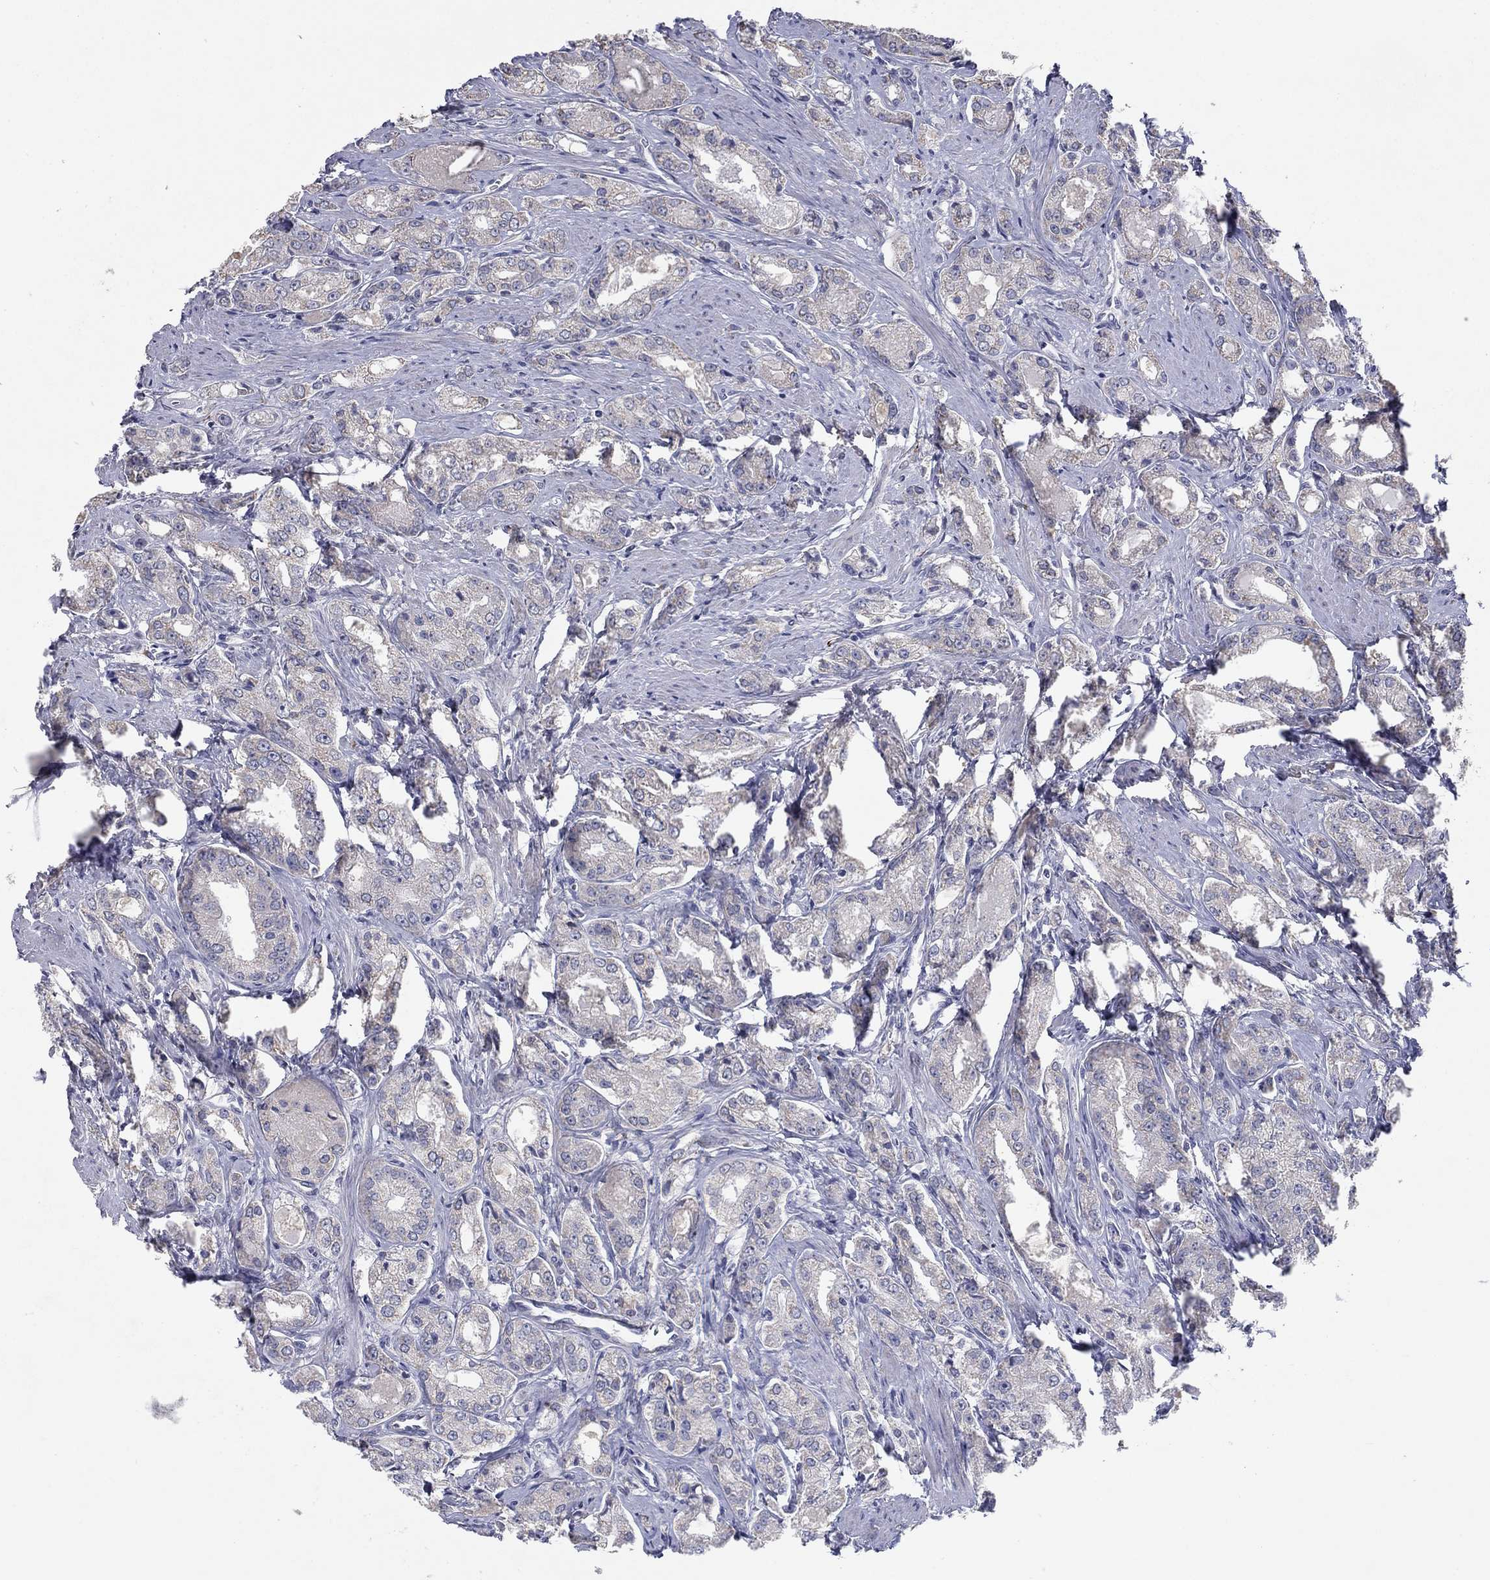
{"staining": {"intensity": "negative", "quantity": "none", "location": "none"}, "tissue": "prostate cancer", "cell_type": "Tumor cells", "image_type": "cancer", "snomed": [{"axis": "morphology", "description": "Adenocarcinoma, NOS"}, {"axis": "morphology", "description": "Adenocarcinoma, High grade"}, {"axis": "topography", "description": "Prostate"}], "caption": "The immunohistochemistry (IHC) photomicrograph has no significant staining in tumor cells of prostate cancer (adenocarcinoma (high-grade)) tissue.", "gene": "PTGDS", "patient": {"sex": "male", "age": 70}}